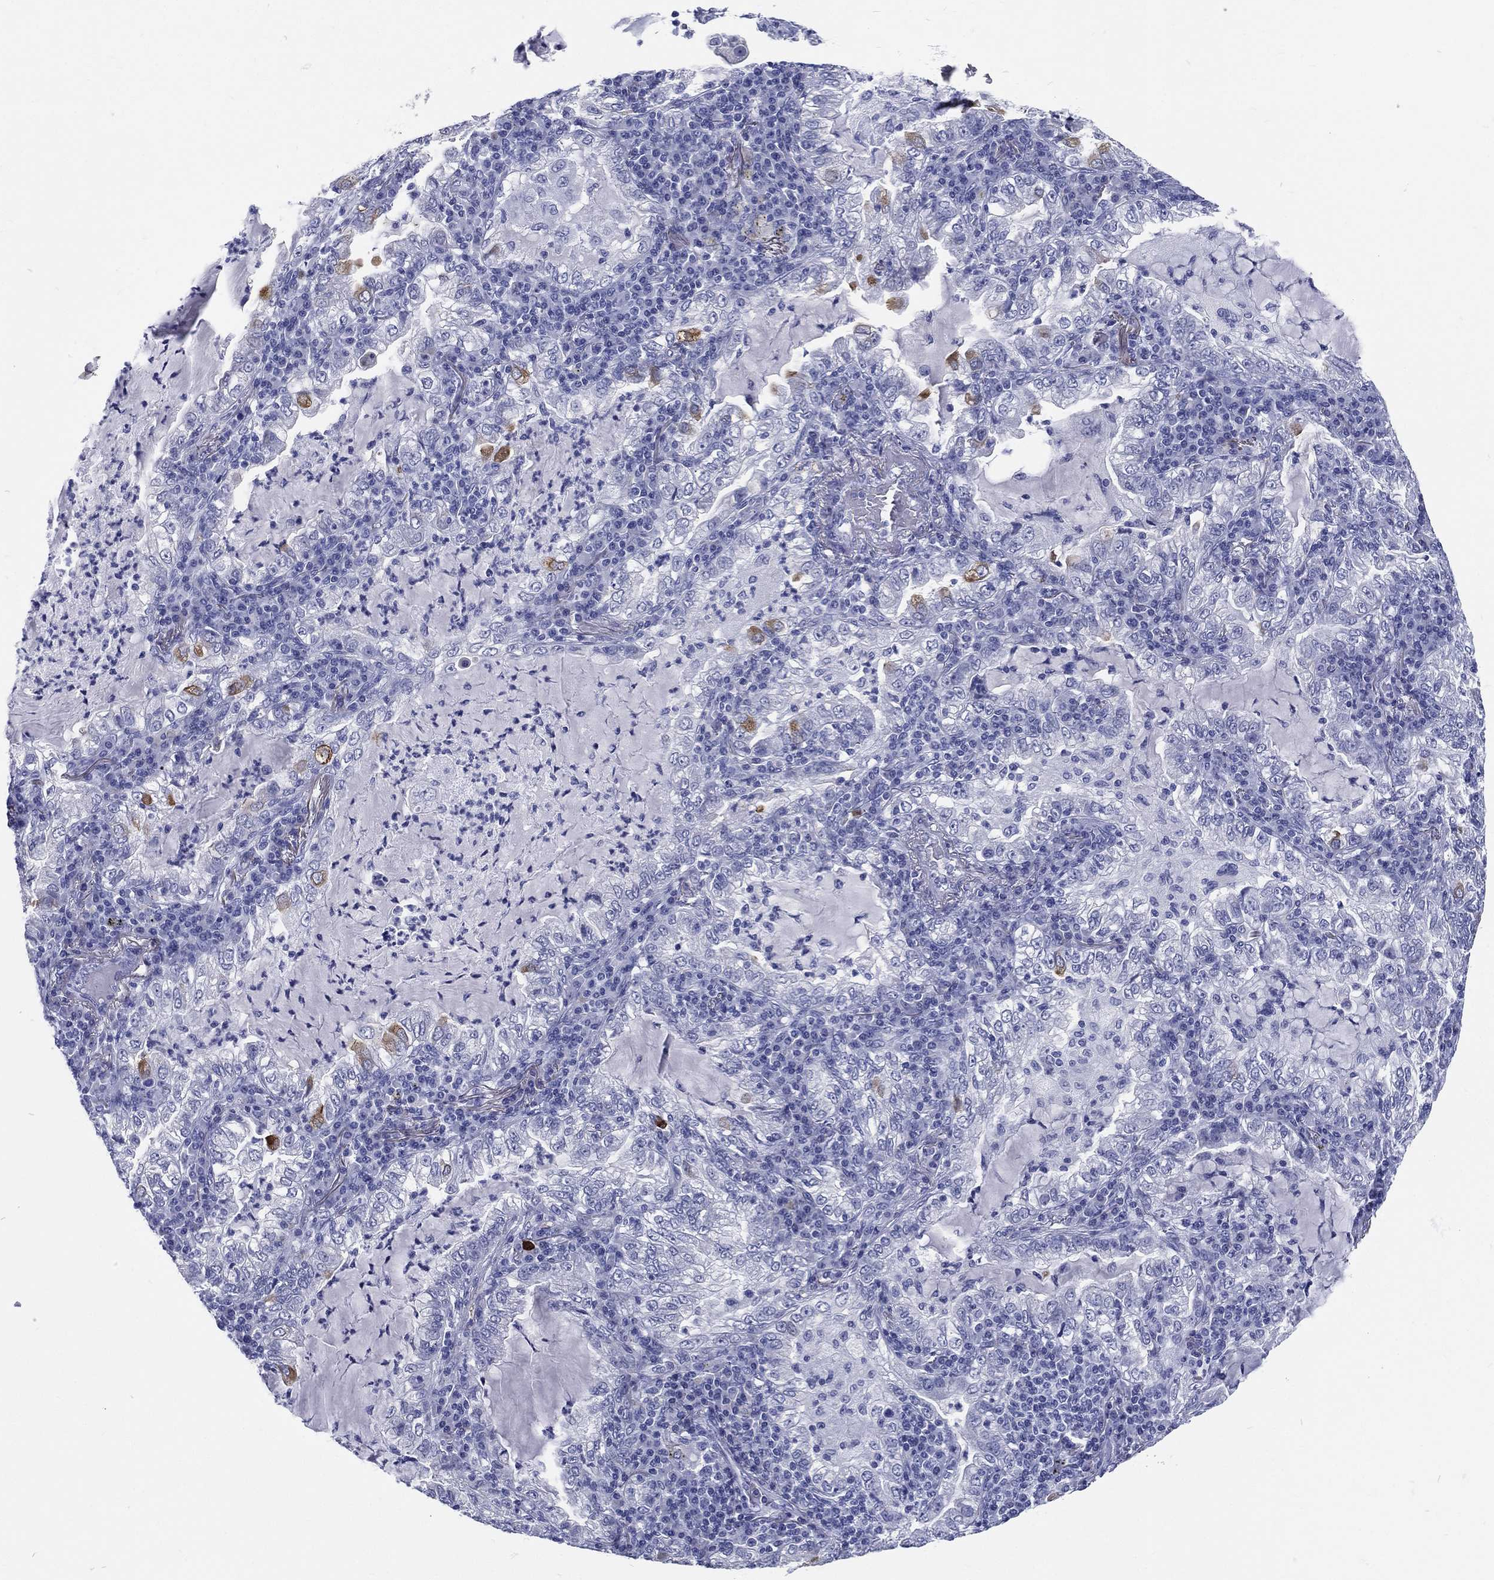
{"staining": {"intensity": "moderate", "quantity": "<25%", "location": "cytoplasmic/membranous"}, "tissue": "lung cancer", "cell_type": "Tumor cells", "image_type": "cancer", "snomed": [{"axis": "morphology", "description": "Adenocarcinoma, NOS"}, {"axis": "topography", "description": "Lung"}], "caption": "Human lung cancer (adenocarcinoma) stained with a brown dye displays moderate cytoplasmic/membranous positive expression in about <25% of tumor cells.", "gene": "RSPH4A", "patient": {"sex": "female", "age": 73}}